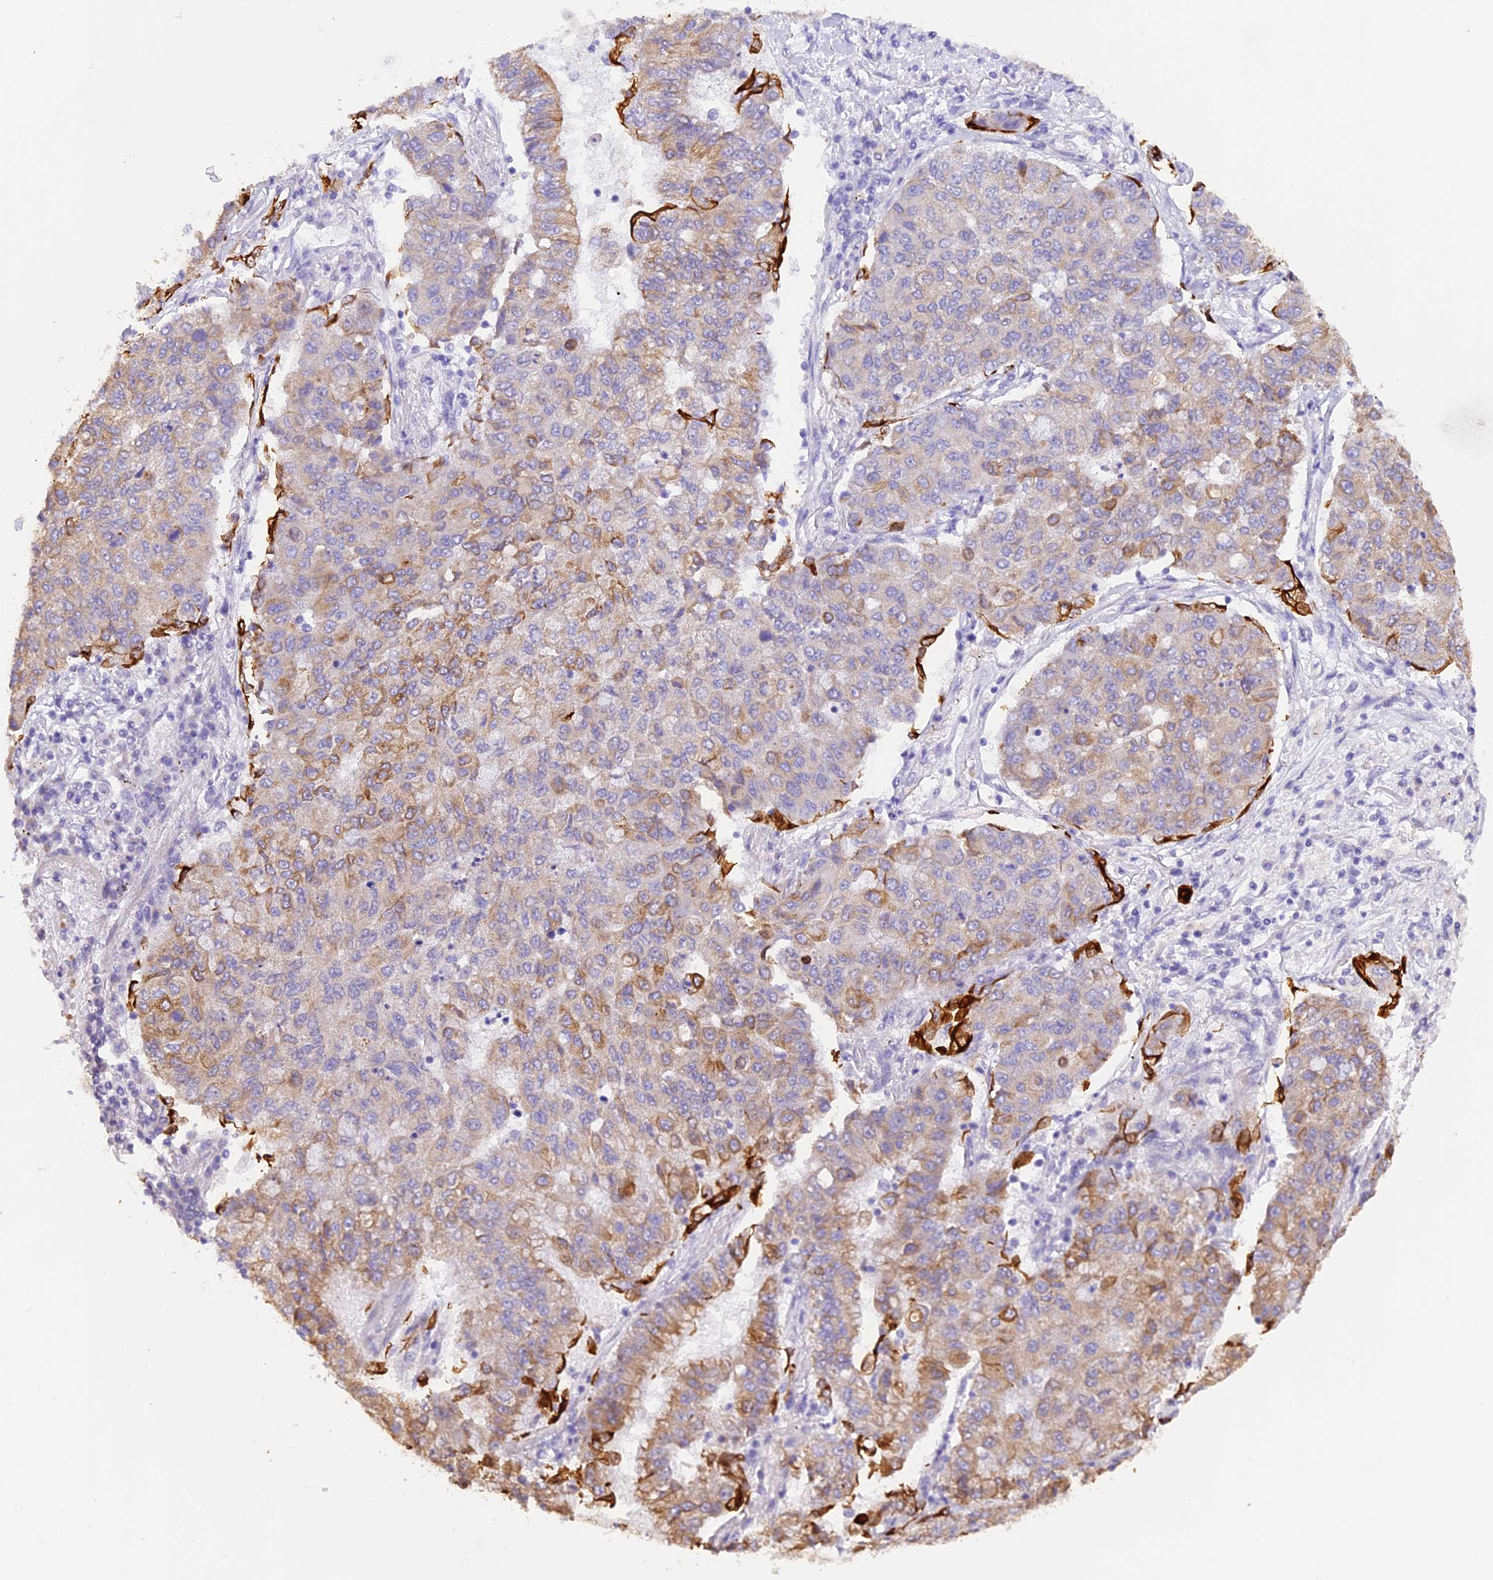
{"staining": {"intensity": "moderate", "quantity": "<25%", "location": "cytoplasmic/membranous"}, "tissue": "lung cancer", "cell_type": "Tumor cells", "image_type": "cancer", "snomed": [{"axis": "morphology", "description": "Squamous cell carcinoma, NOS"}, {"axis": "topography", "description": "Lung"}], "caption": "Immunohistochemistry (IHC) histopathology image of neoplastic tissue: lung squamous cell carcinoma stained using immunohistochemistry (IHC) reveals low levels of moderate protein expression localized specifically in the cytoplasmic/membranous of tumor cells, appearing as a cytoplasmic/membranous brown color.", "gene": "PKIA", "patient": {"sex": "male", "age": 74}}